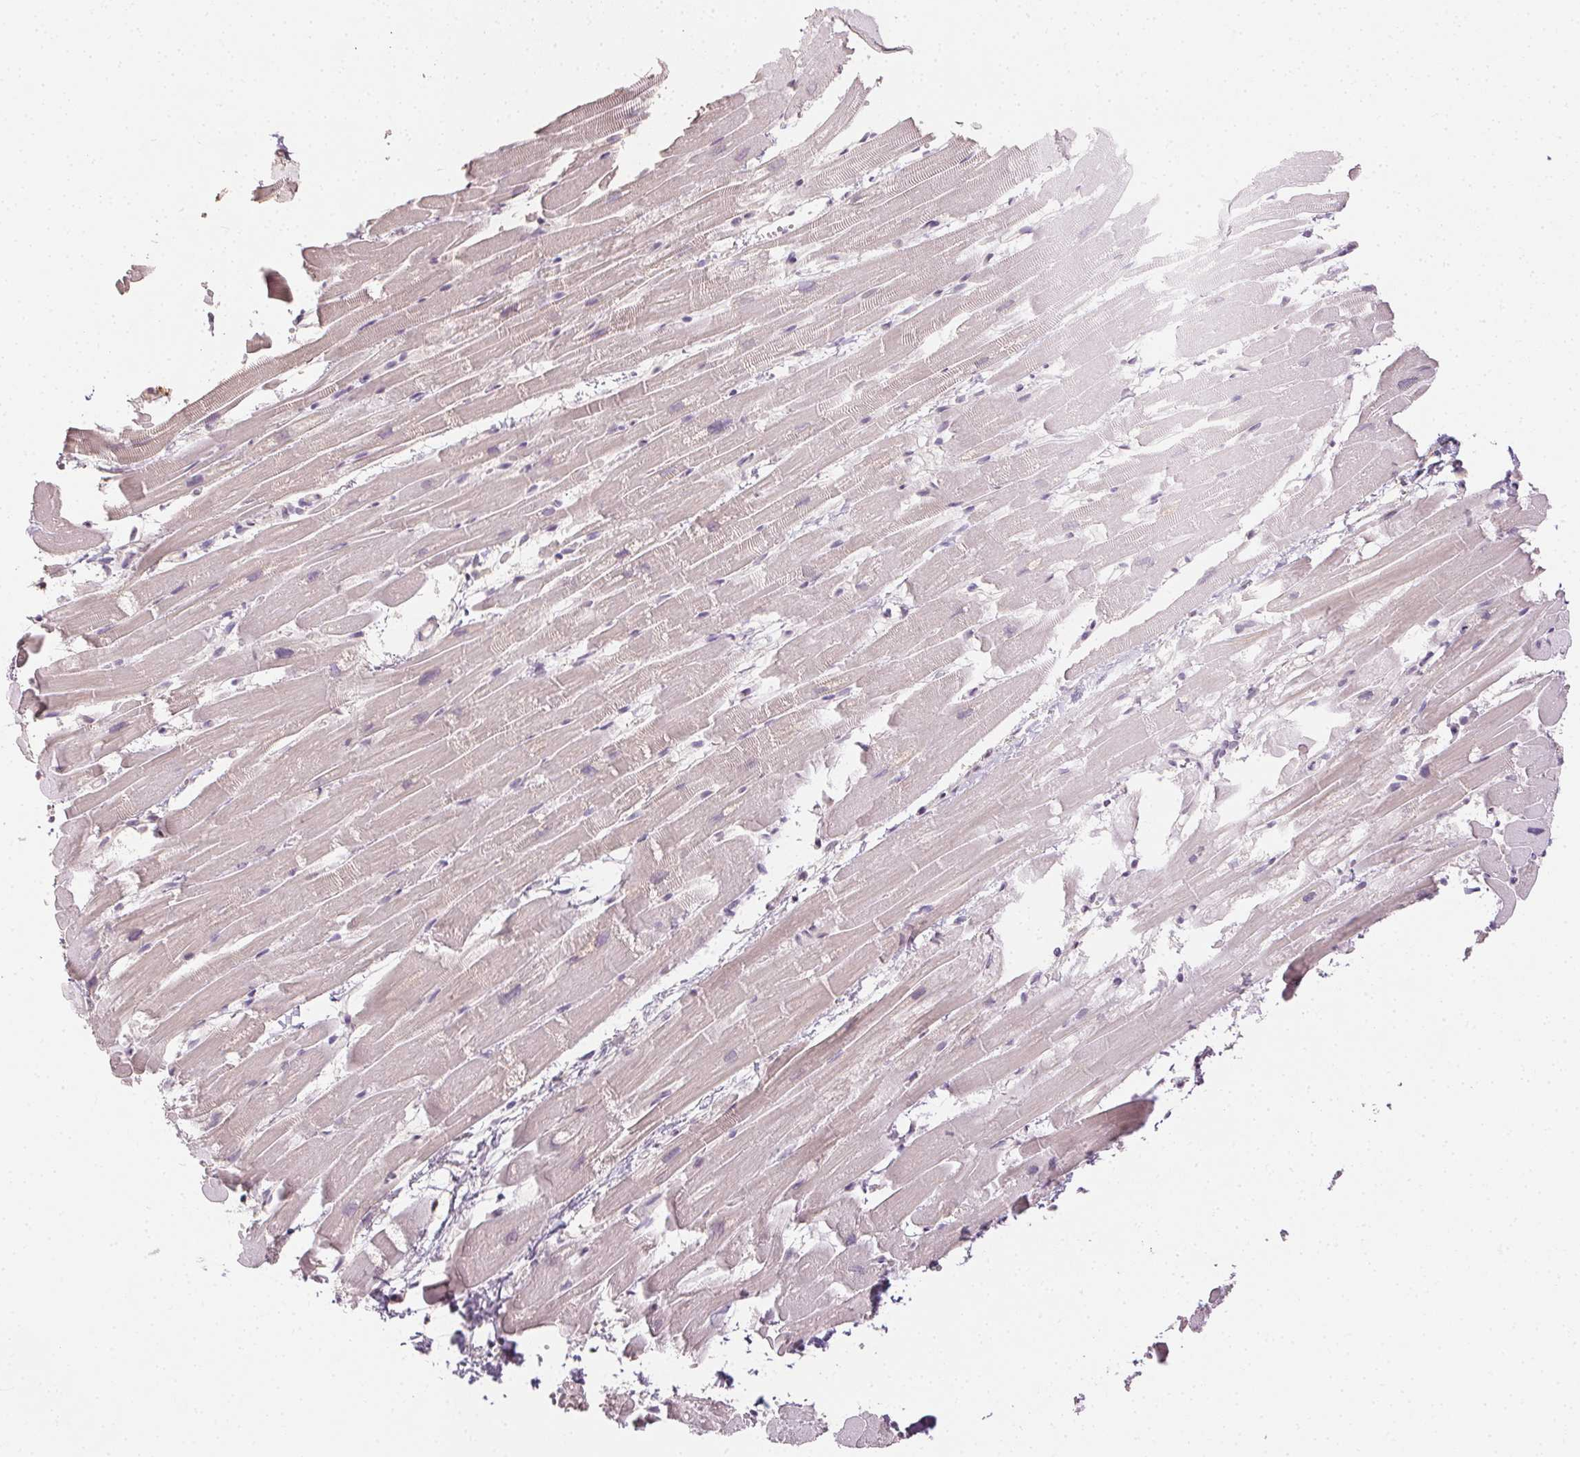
{"staining": {"intensity": "negative", "quantity": "none", "location": "none"}, "tissue": "heart muscle", "cell_type": "Cardiomyocytes", "image_type": "normal", "snomed": [{"axis": "morphology", "description": "Normal tissue, NOS"}, {"axis": "topography", "description": "Heart"}], "caption": "High power microscopy micrograph of an immunohistochemistry (IHC) histopathology image of unremarkable heart muscle, revealing no significant staining in cardiomyocytes. Nuclei are stained in blue.", "gene": "ANLN", "patient": {"sex": "male", "age": 37}}